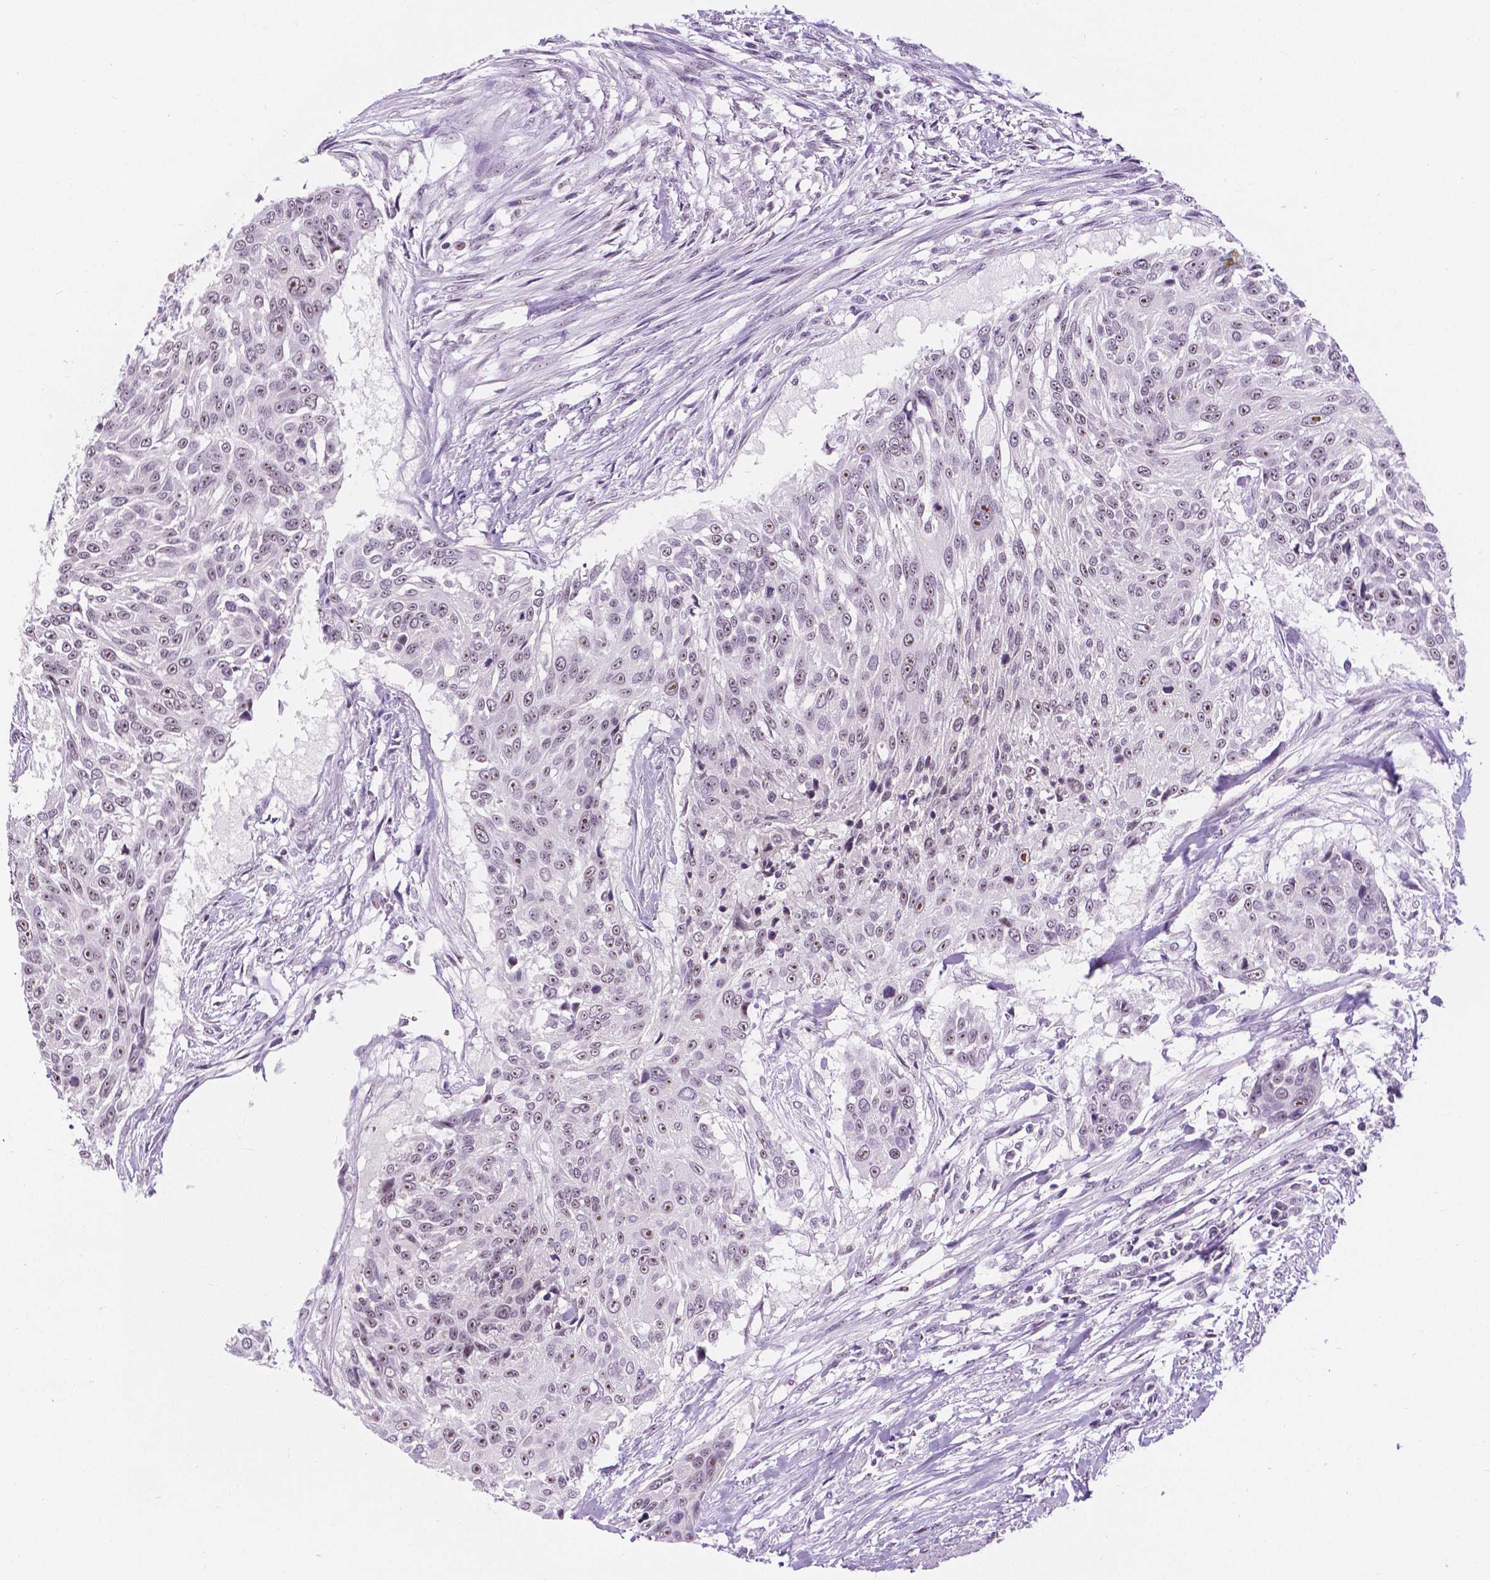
{"staining": {"intensity": "weak", "quantity": "25%-75%", "location": "nuclear"}, "tissue": "urothelial cancer", "cell_type": "Tumor cells", "image_type": "cancer", "snomed": [{"axis": "morphology", "description": "Urothelial carcinoma, NOS"}, {"axis": "topography", "description": "Urinary bladder"}], "caption": "A low amount of weak nuclear positivity is appreciated in about 25%-75% of tumor cells in transitional cell carcinoma tissue.", "gene": "NHP2", "patient": {"sex": "male", "age": 55}}